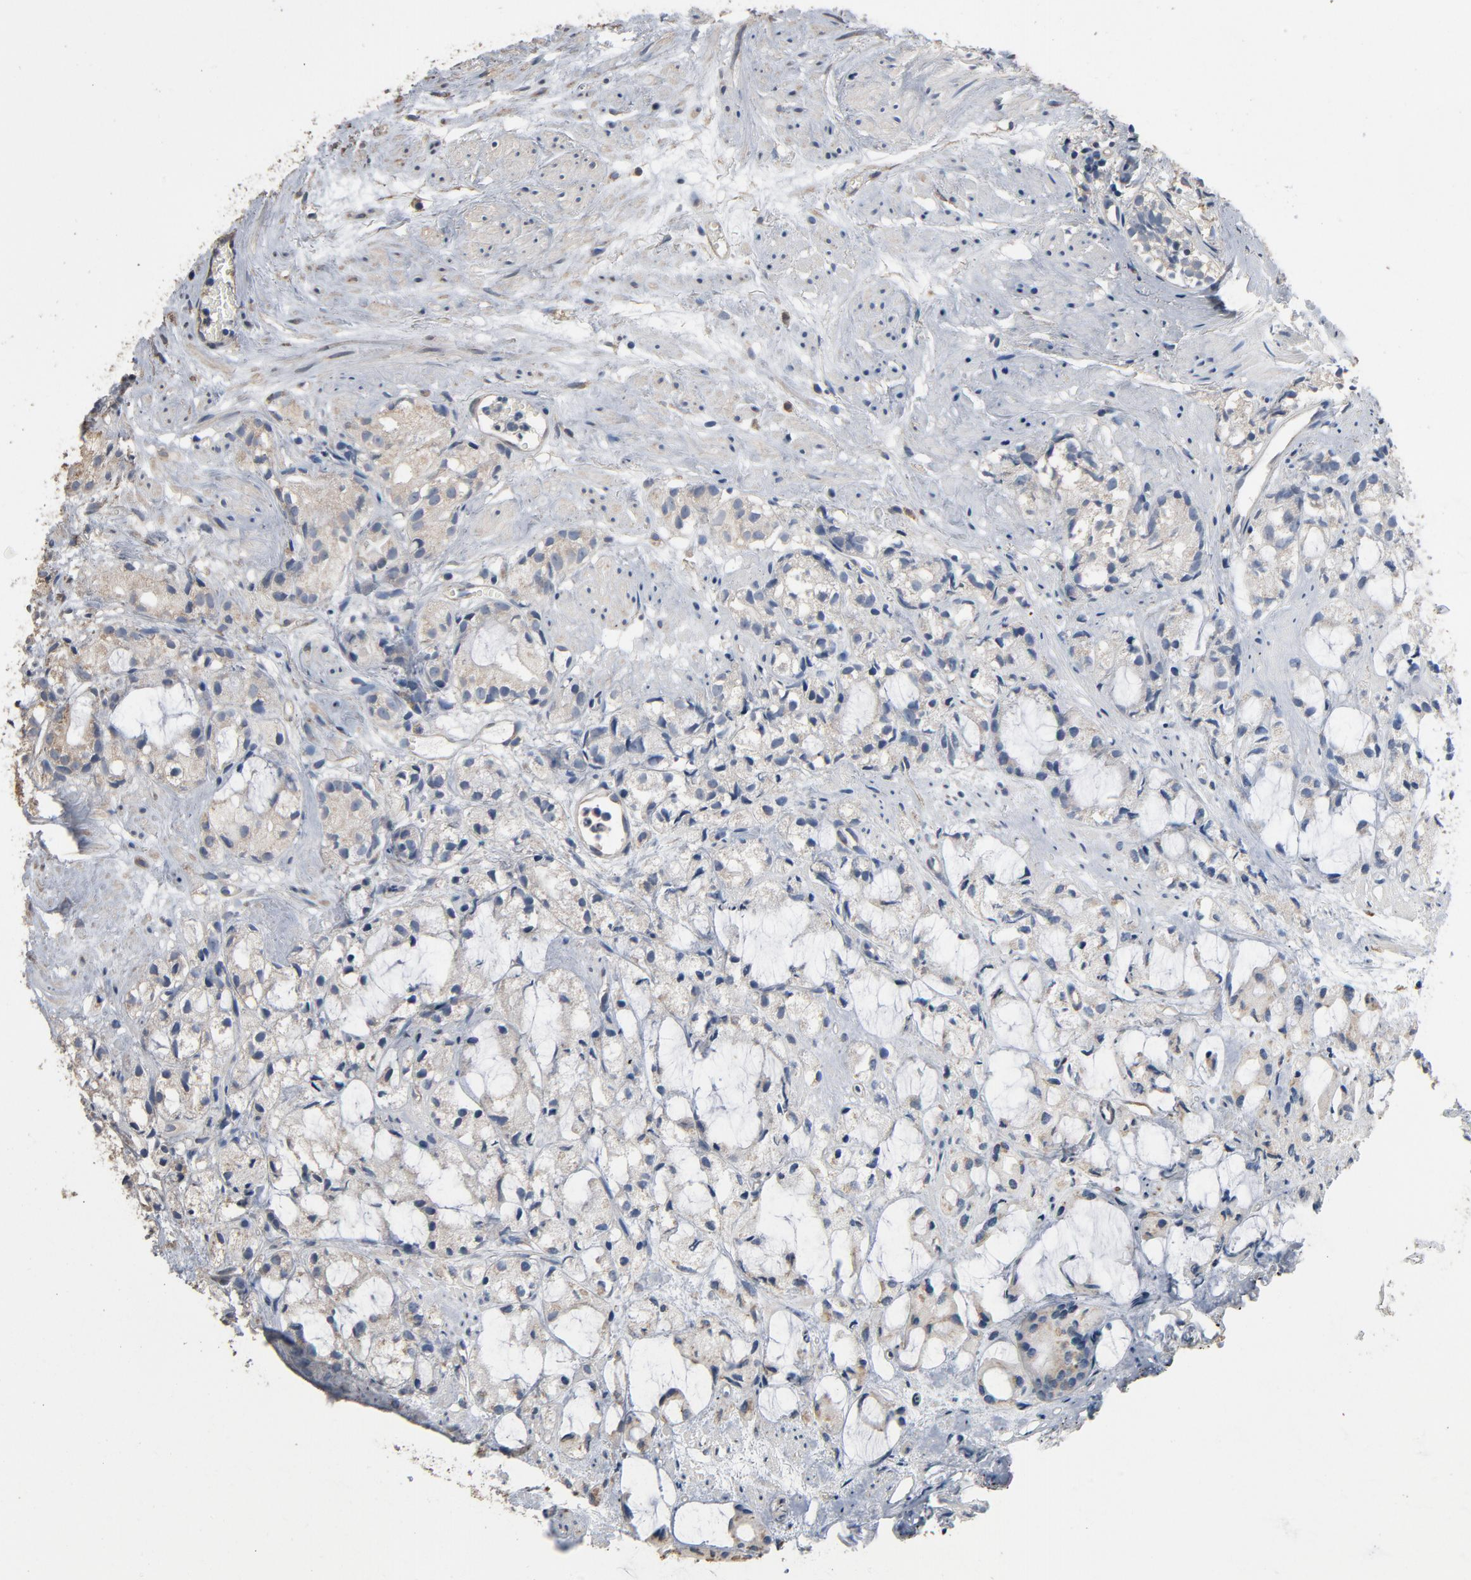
{"staining": {"intensity": "weak", "quantity": "25%-75%", "location": "cytoplasmic/membranous"}, "tissue": "prostate cancer", "cell_type": "Tumor cells", "image_type": "cancer", "snomed": [{"axis": "morphology", "description": "Adenocarcinoma, High grade"}, {"axis": "topography", "description": "Prostate"}], "caption": "The micrograph displays a brown stain indicating the presence of a protein in the cytoplasmic/membranous of tumor cells in high-grade adenocarcinoma (prostate).", "gene": "SOX6", "patient": {"sex": "male", "age": 85}}